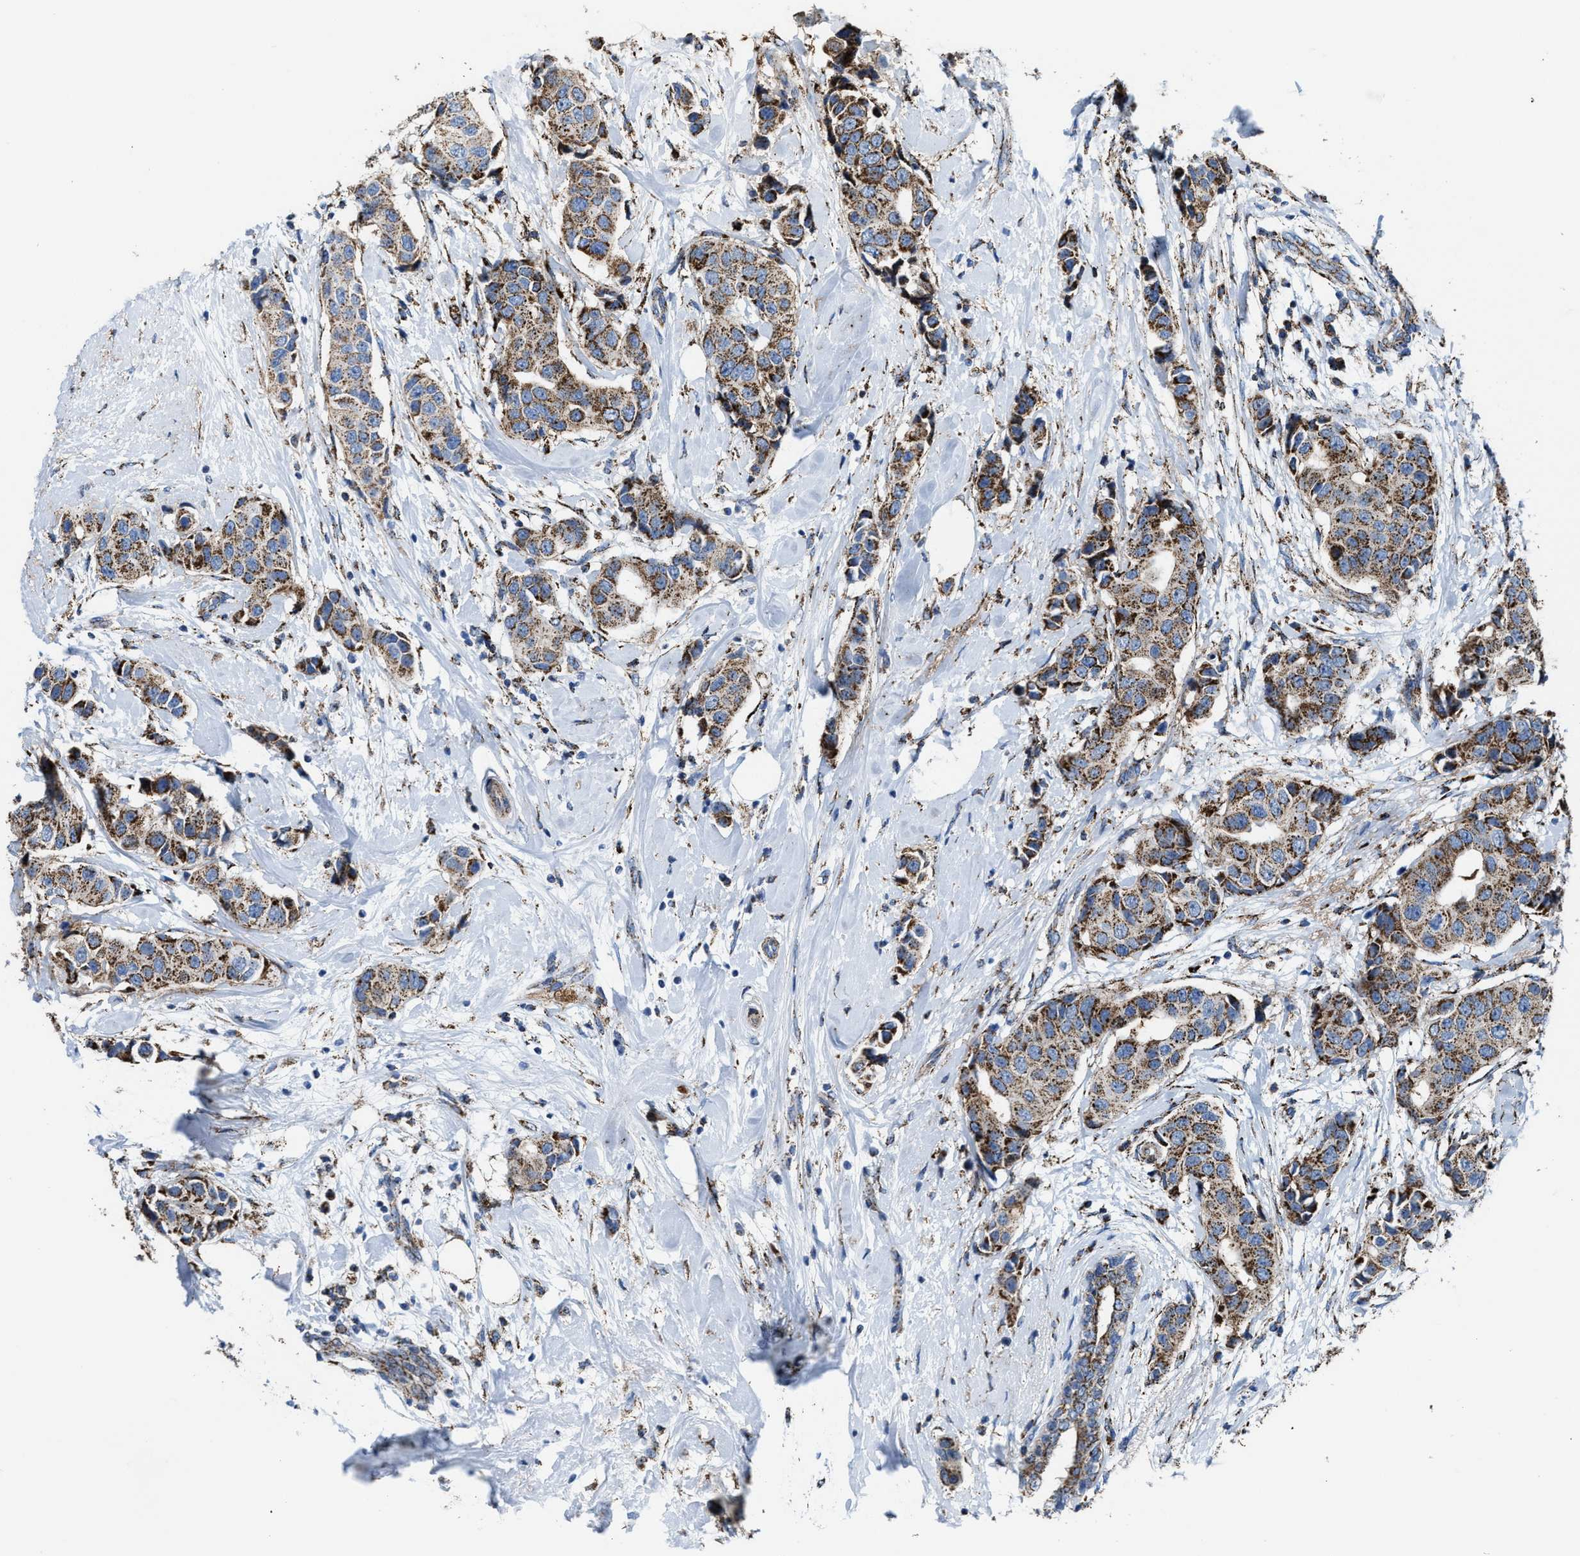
{"staining": {"intensity": "moderate", "quantity": ">75%", "location": "cytoplasmic/membranous"}, "tissue": "breast cancer", "cell_type": "Tumor cells", "image_type": "cancer", "snomed": [{"axis": "morphology", "description": "Normal tissue, NOS"}, {"axis": "morphology", "description": "Duct carcinoma"}, {"axis": "topography", "description": "Breast"}], "caption": "A photomicrograph of human intraductal carcinoma (breast) stained for a protein displays moderate cytoplasmic/membranous brown staining in tumor cells. Nuclei are stained in blue.", "gene": "ALDH1B1", "patient": {"sex": "female", "age": 39}}